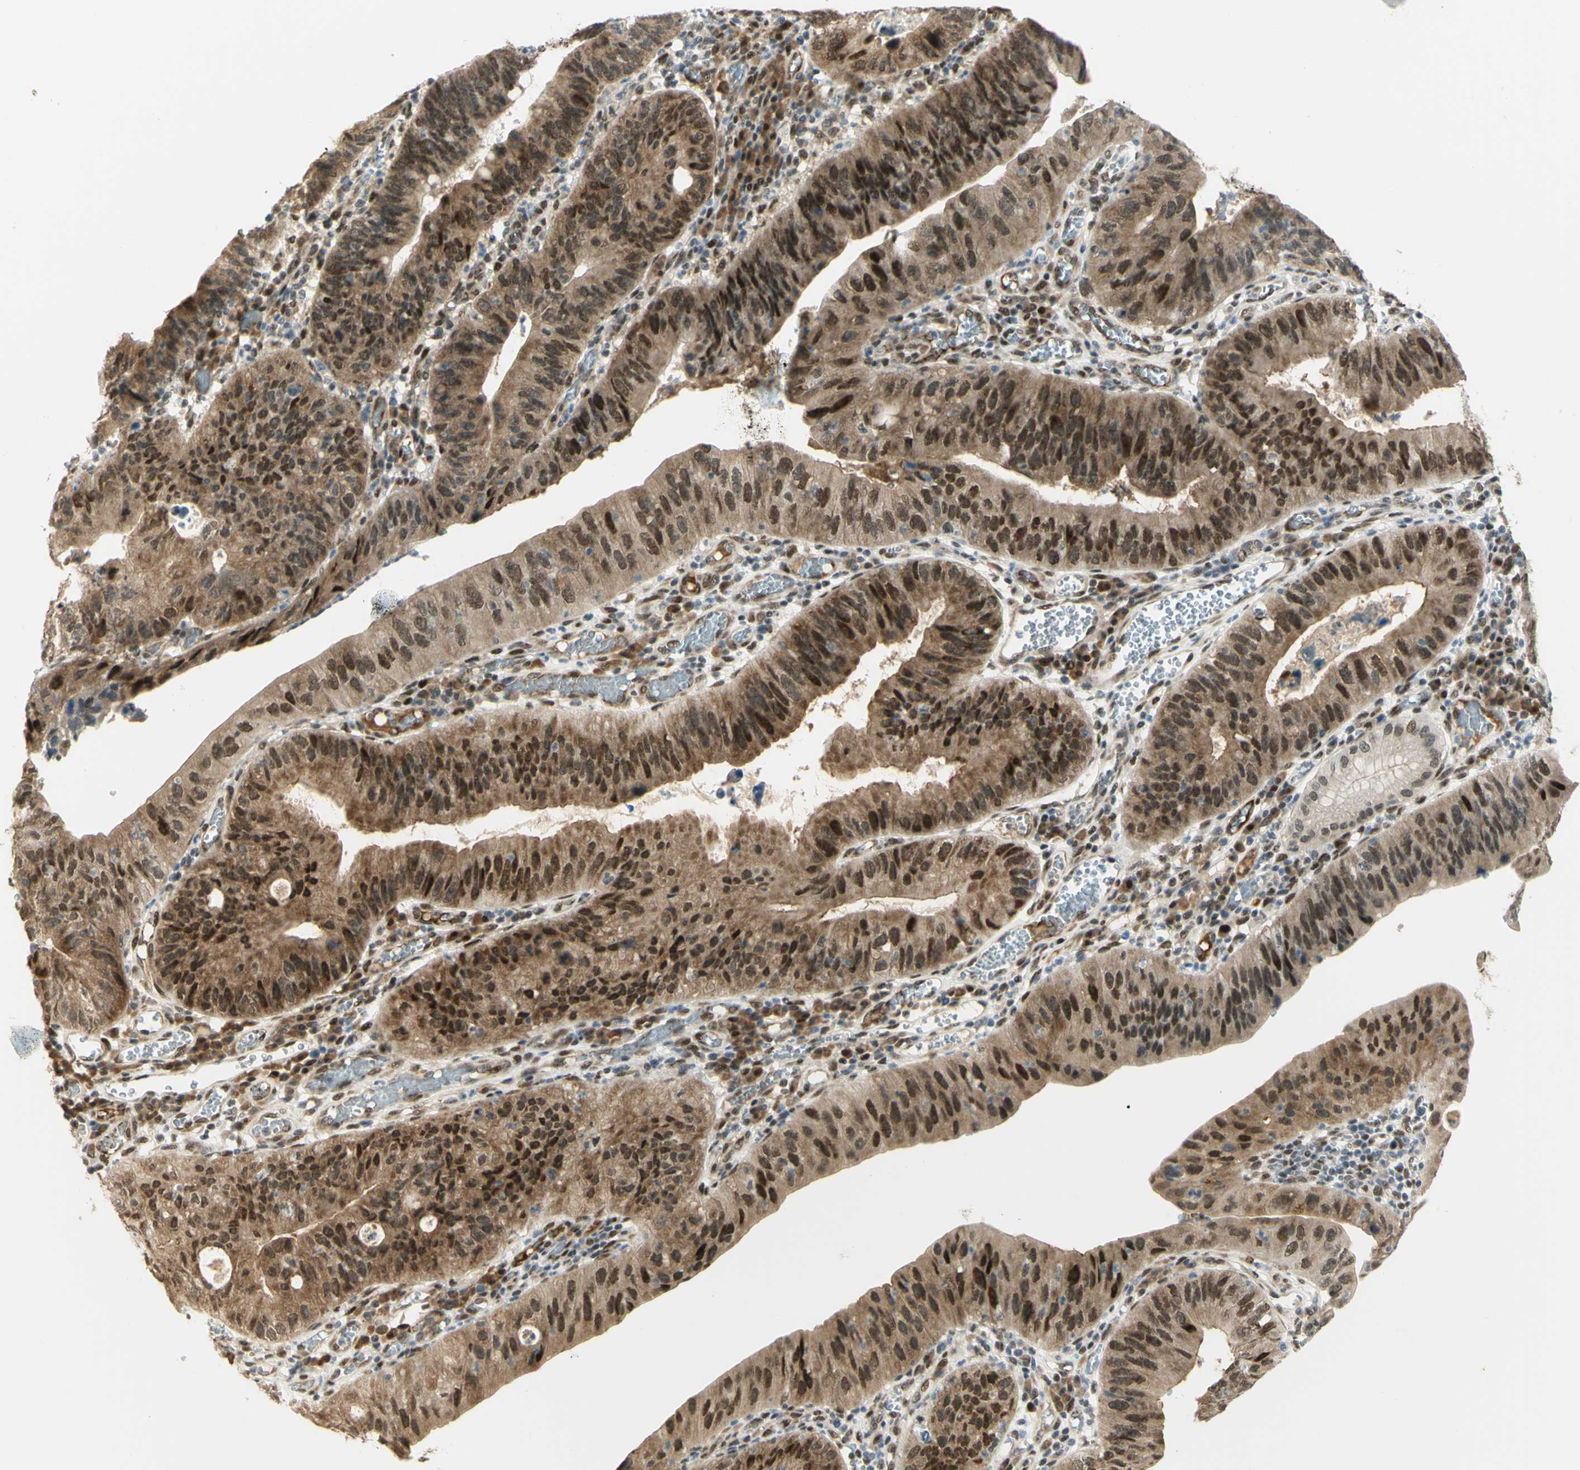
{"staining": {"intensity": "strong", "quantity": ">75%", "location": "cytoplasmic/membranous,nuclear"}, "tissue": "stomach cancer", "cell_type": "Tumor cells", "image_type": "cancer", "snomed": [{"axis": "morphology", "description": "Adenocarcinoma, NOS"}, {"axis": "topography", "description": "Stomach"}], "caption": "Stomach adenocarcinoma stained for a protein shows strong cytoplasmic/membranous and nuclear positivity in tumor cells. The protein of interest is stained brown, and the nuclei are stained in blue (DAB (3,3'-diaminobenzidine) IHC with brightfield microscopy, high magnification).", "gene": "DDX1", "patient": {"sex": "male", "age": 59}}